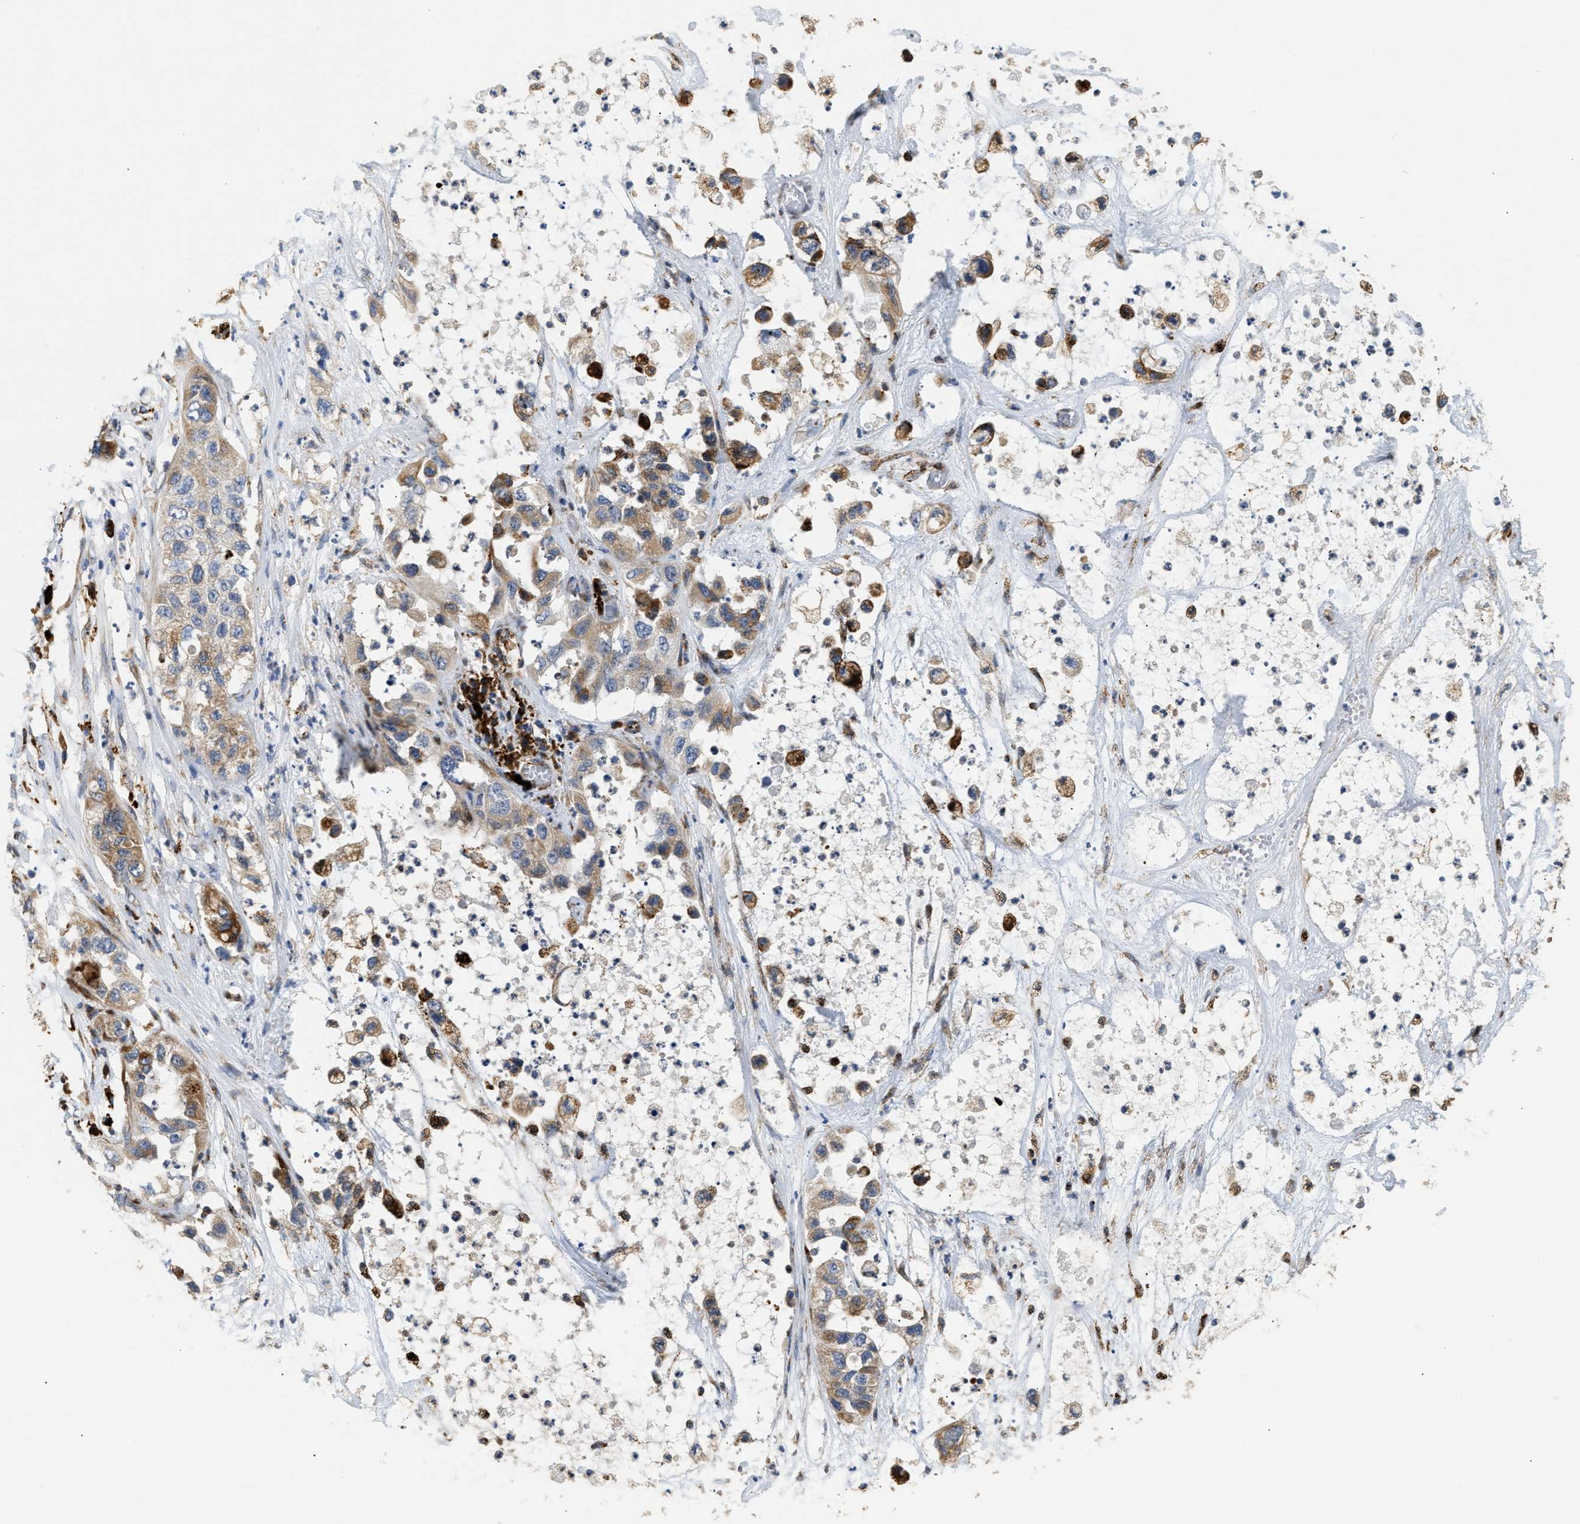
{"staining": {"intensity": "moderate", "quantity": ">75%", "location": "cytoplasmic/membranous"}, "tissue": "pancreatic cancer", "cell_type": "Tumor cells", "image_type": "cancer", "snomed": [{"axis": "morphology", "description": "Adenocarcinoma, NOS"}, {"axis": "topography", "description": "Pancreas"}], "caption": "Human adenocarcinoma (pancreatic) stained for a protein (brown) reveals moderate cytoplasmic/membranous positive expression in approximately >75% of tumor cells.", "gene": "AMZ1", "patient": {"sex": "female", "age": 78}}